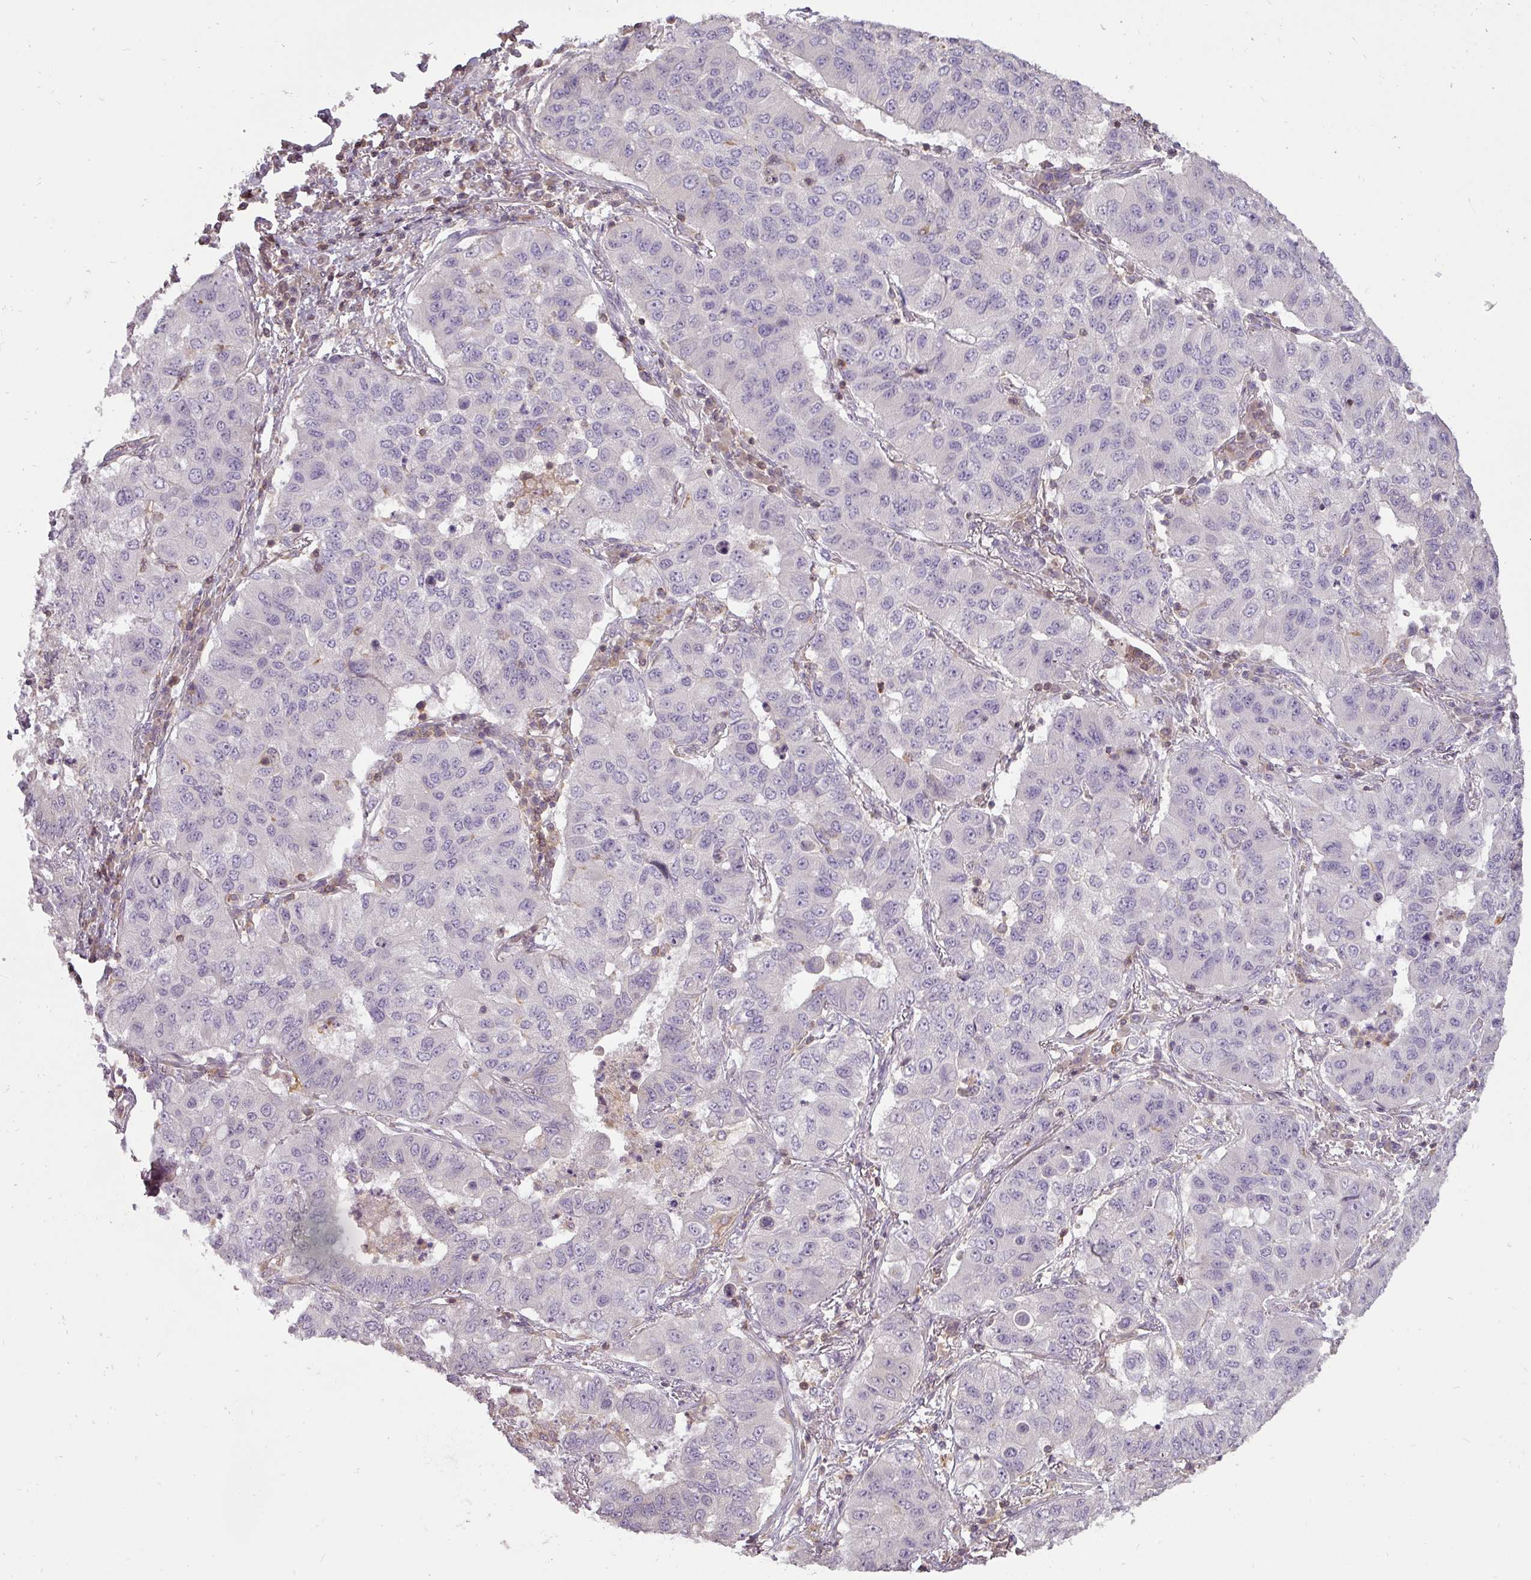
{"staining": {"intensity": "negative", "quantity": "none", "location": "none"}, "tissue": "lung cancer", "cell_type": "Tumor cells", "image_type": "cancer", "snomed": [{"axis": "morphology", "description": "Squamous cell carcinoma, NOS"}, {"axis": "topography", "description": "Lung"}], "caption": "Micrograph shows no protein positivity in tumor cells of lung cancer tissue. The staining is performed using DAB (3,3'-diaminobenzidine) brown chromogen with nuclei counter-stained in using hematoxylin.", "gene": "STK4", "patient": {"sex": "male", "age": 74}}